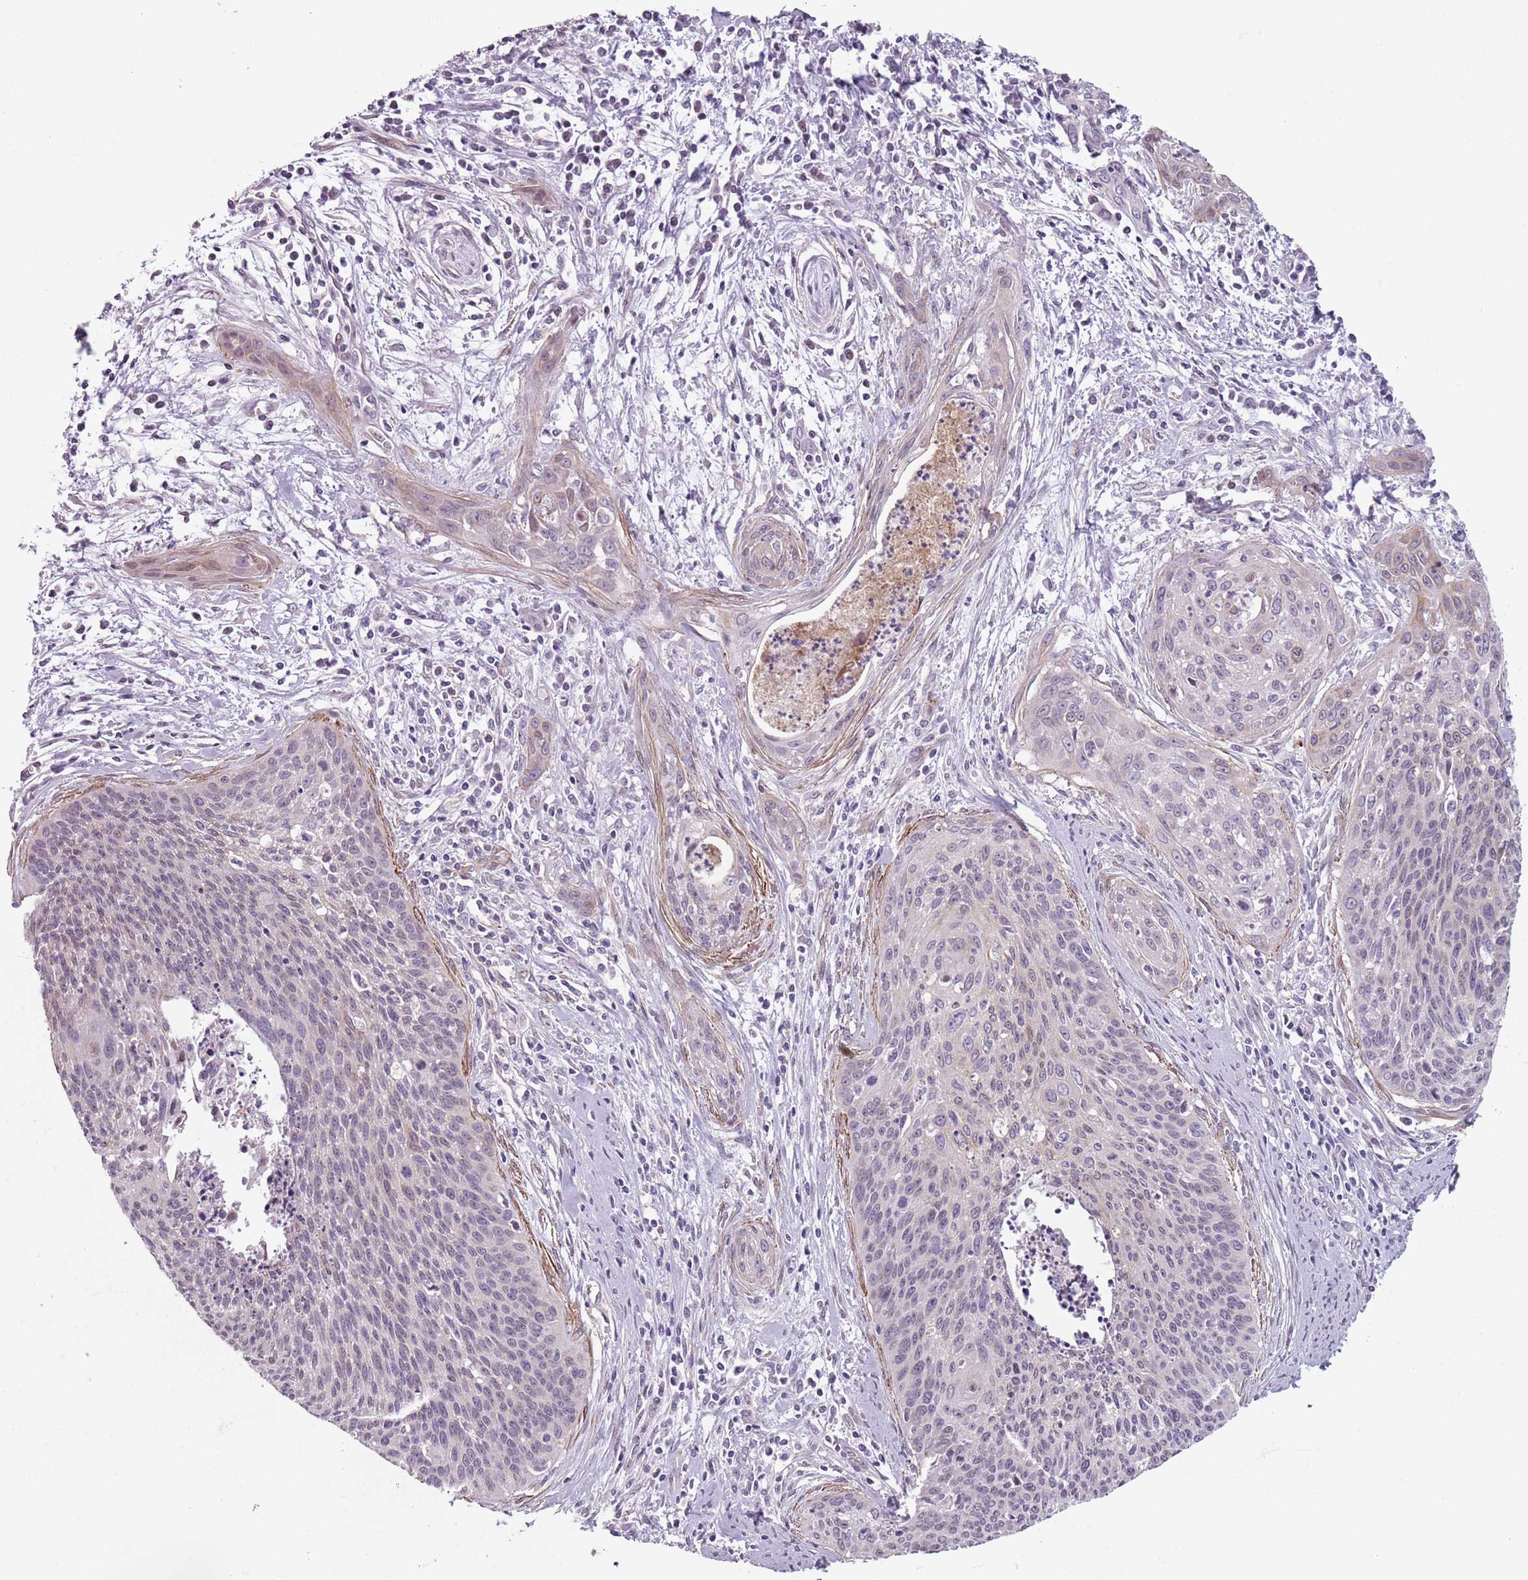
{"staining": {"intensity": "weak", "quantity": "<25%", "location": "cytoplasmic/membranous"}, "tissue": "cervical cancer", "cell_type": "Tumor cells", "image_type": "cancer", "snomed": [{"axis": "morphology", "description": "Squamous cell carcinoma, NOS"}, {"axis": "topography", "description": "Cervix"}], "caption": "There is no significant staining in tumor cells of cervical cancer.", "gene": "TMC4", "patient": {"sex": "female", "age": 55}}